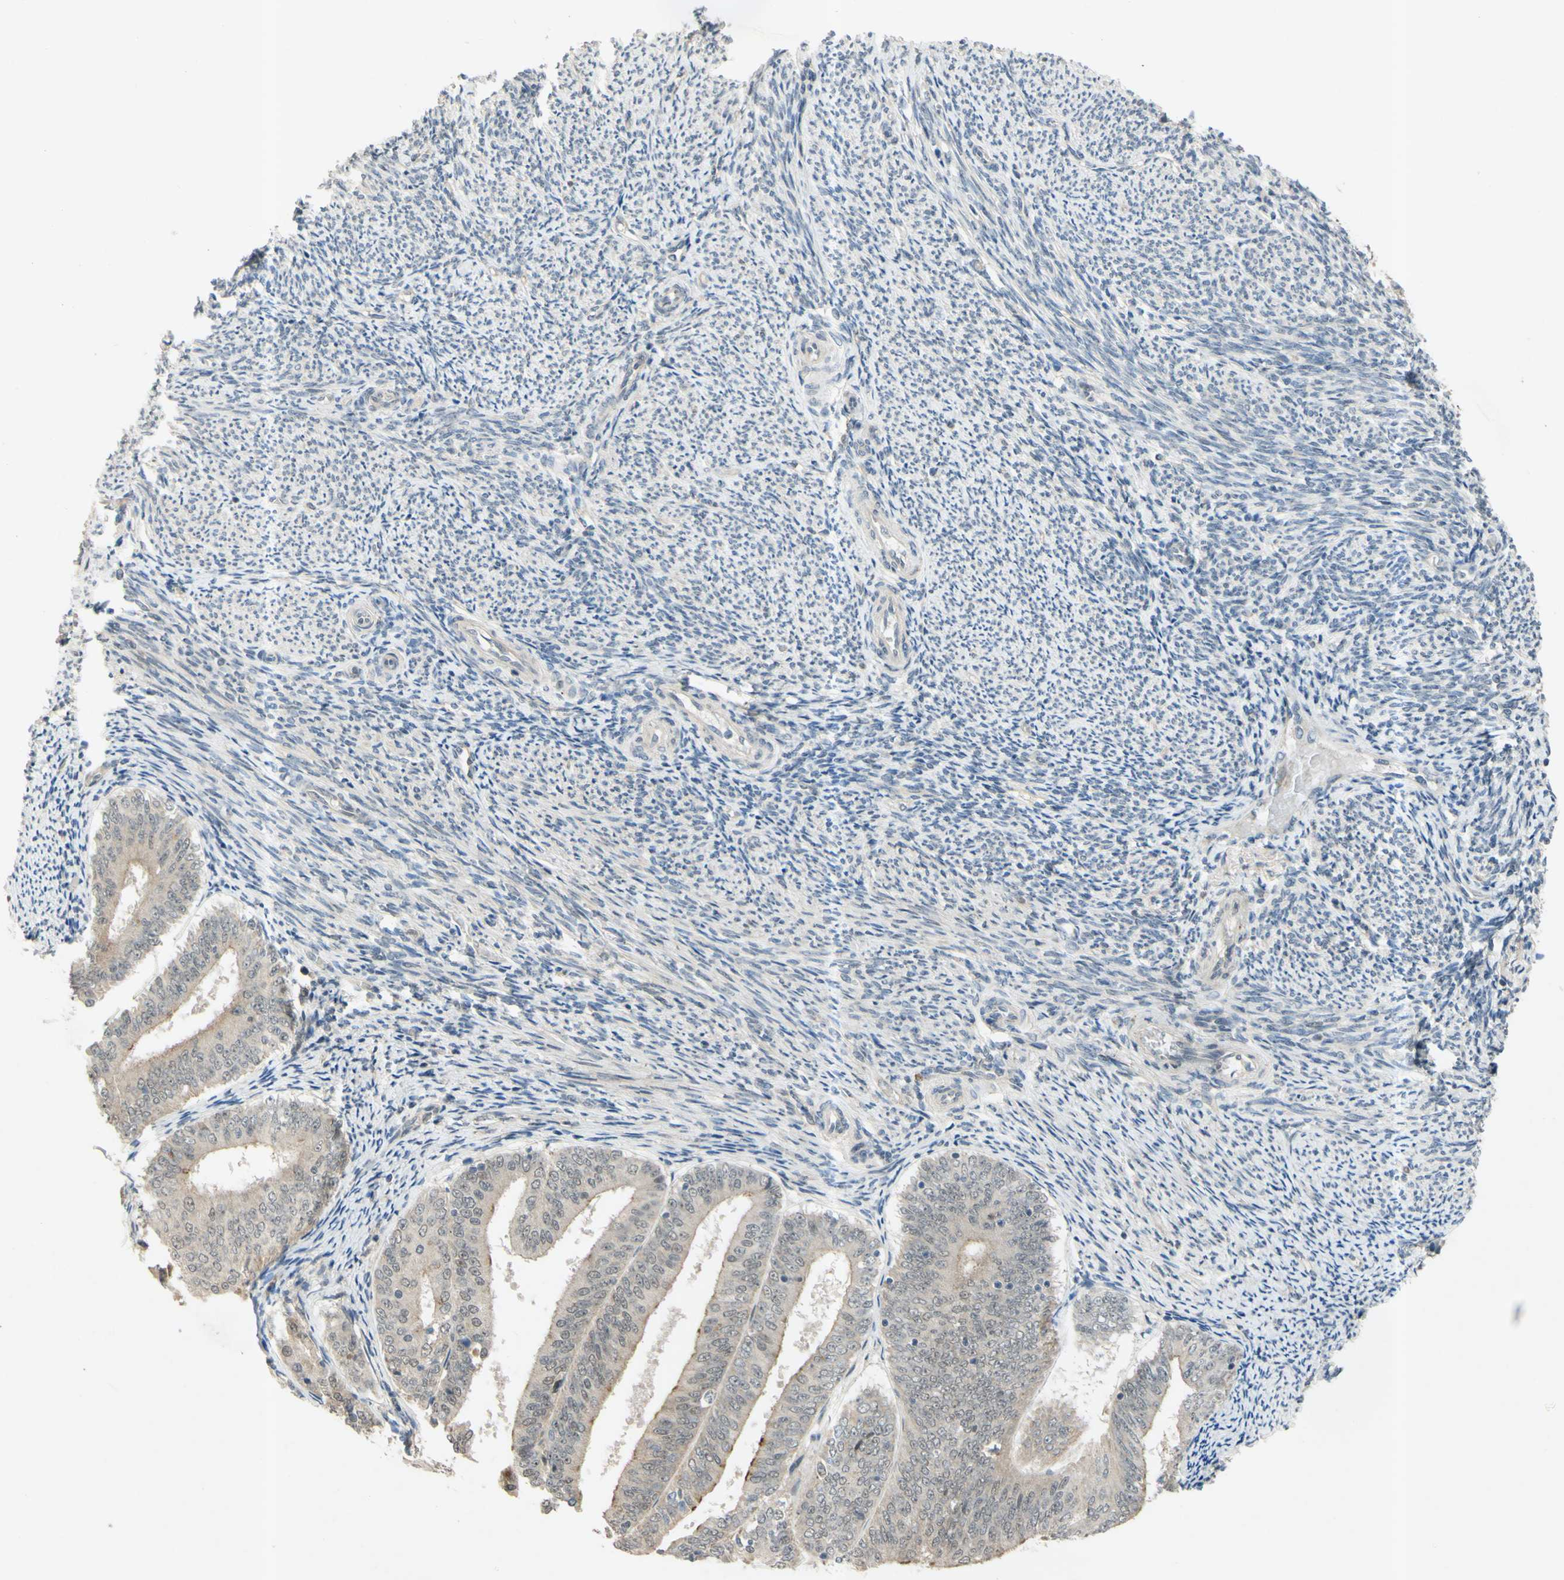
{"staining": {"intensity": "weak", "quantity": ">75%", "location": "cytoplasmic/membranous"}, "tissue": "endometrial cancer", "cell_type": "Tumor cells", "image_type": "cancer", "snomed": [{"axis": "morphology", "description": "Adenocarcinoma, NOS"}, {"axis": "topography", "description": "Endometrium"}], "caption": "Approximately >75% of tumor cells in human adenocarcinoma (endometrial) reveal weak cytoplasmic/membranous protein staining as visualized by brown immunohistochemical staining.", "gene": "ALK", "patient": {"sex": "female", "age": 63}}